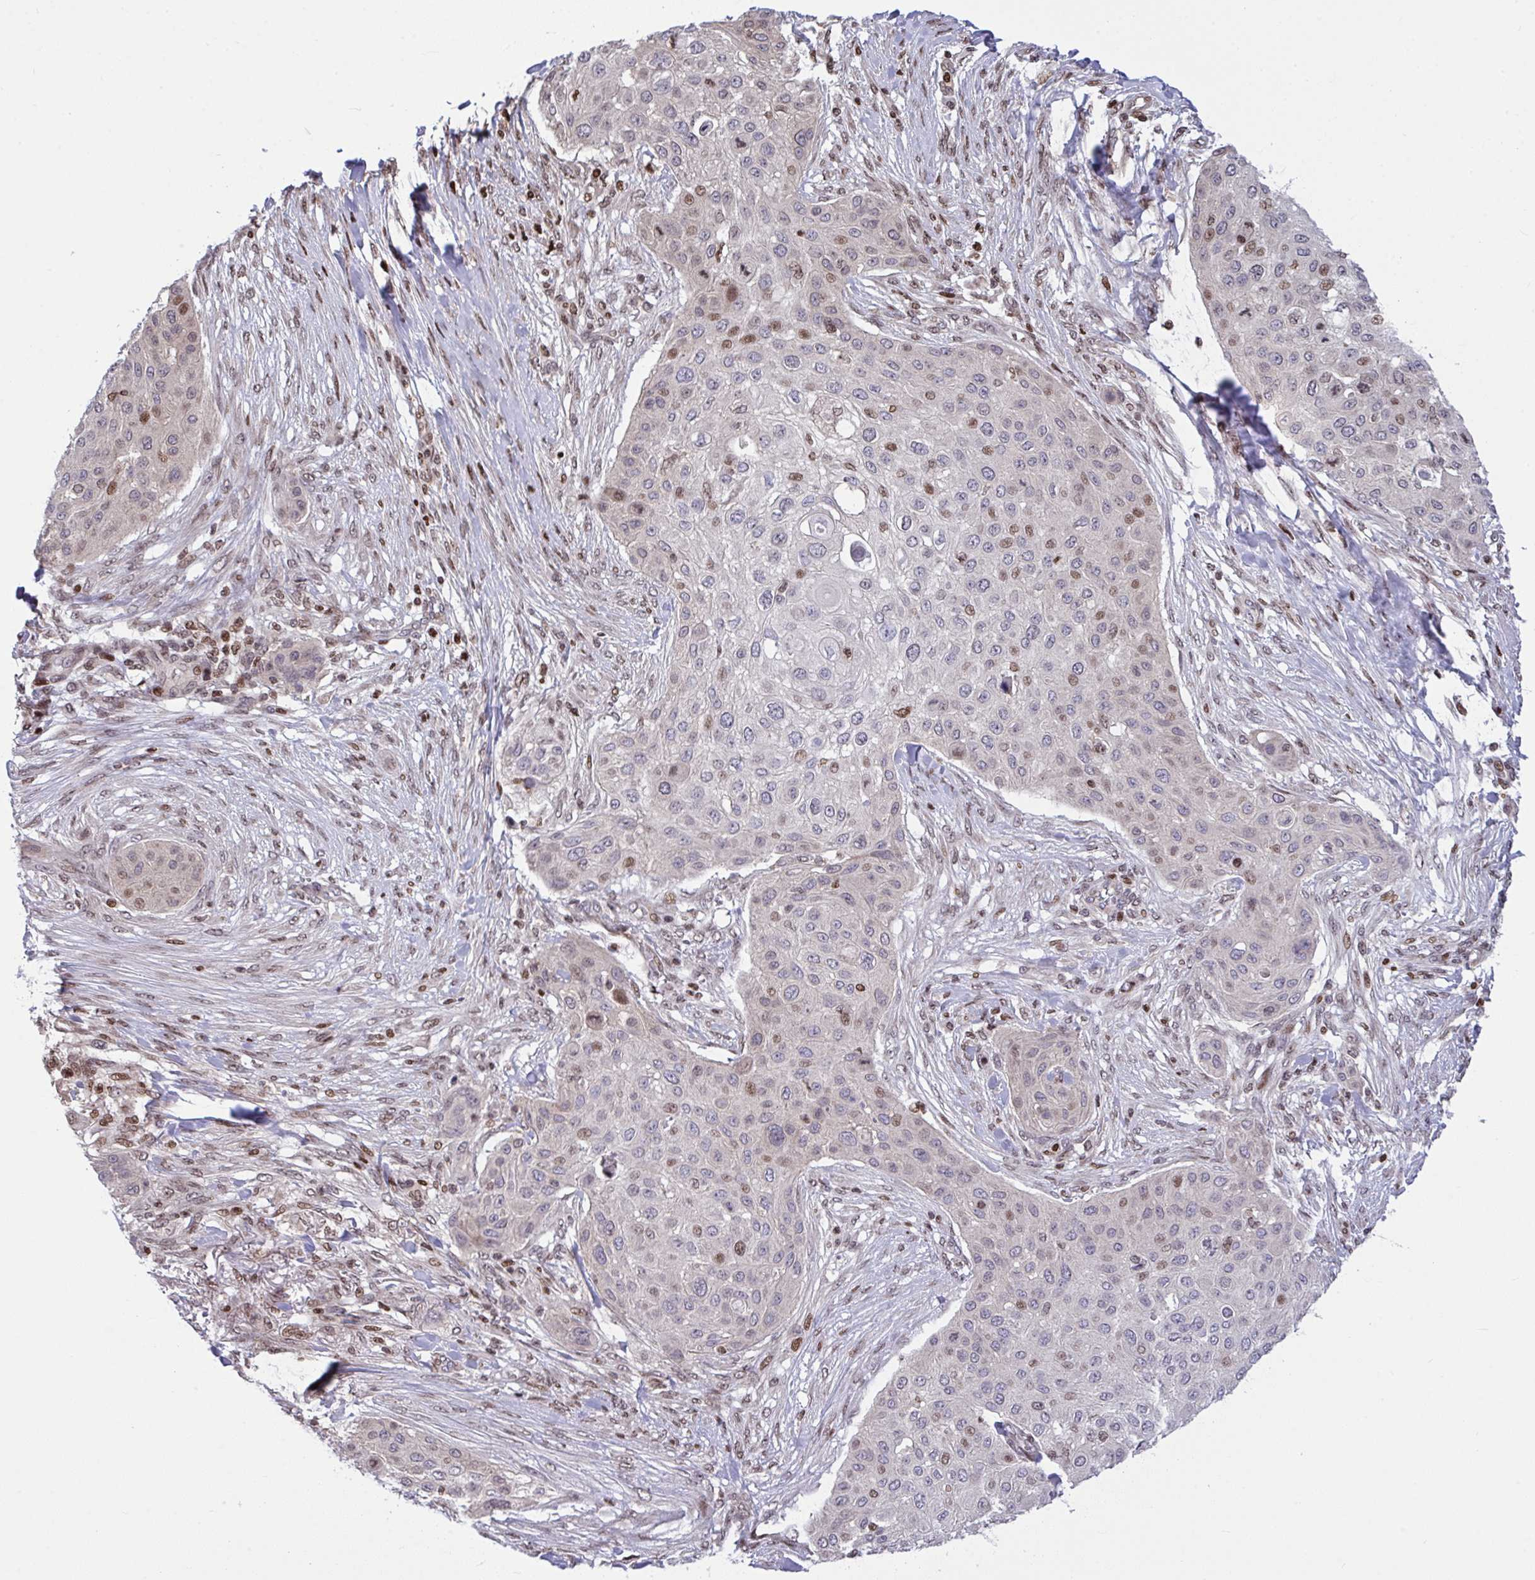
{"staining": {"intensity": "moderate", "quantity": "<25%", "location": "nuclear"}, "tissue": "skin cancer", "cell_type": "Tumor cells", "image_type": "cancer", "snomed": [{"axis": "morphology", "description": "Squamous cell carcinoma, NOS"}, {"axis": "topography", "description": "Skin"}], "caption": "This image displays immunohistochemistry (IHC) staining of squamous cell carcinoma (skin), with low moderate nuclear expression in approximately <25% of tumor cells.", "gene": "RAPGEF5", "patient": {"sex": "female", "age": 87}}